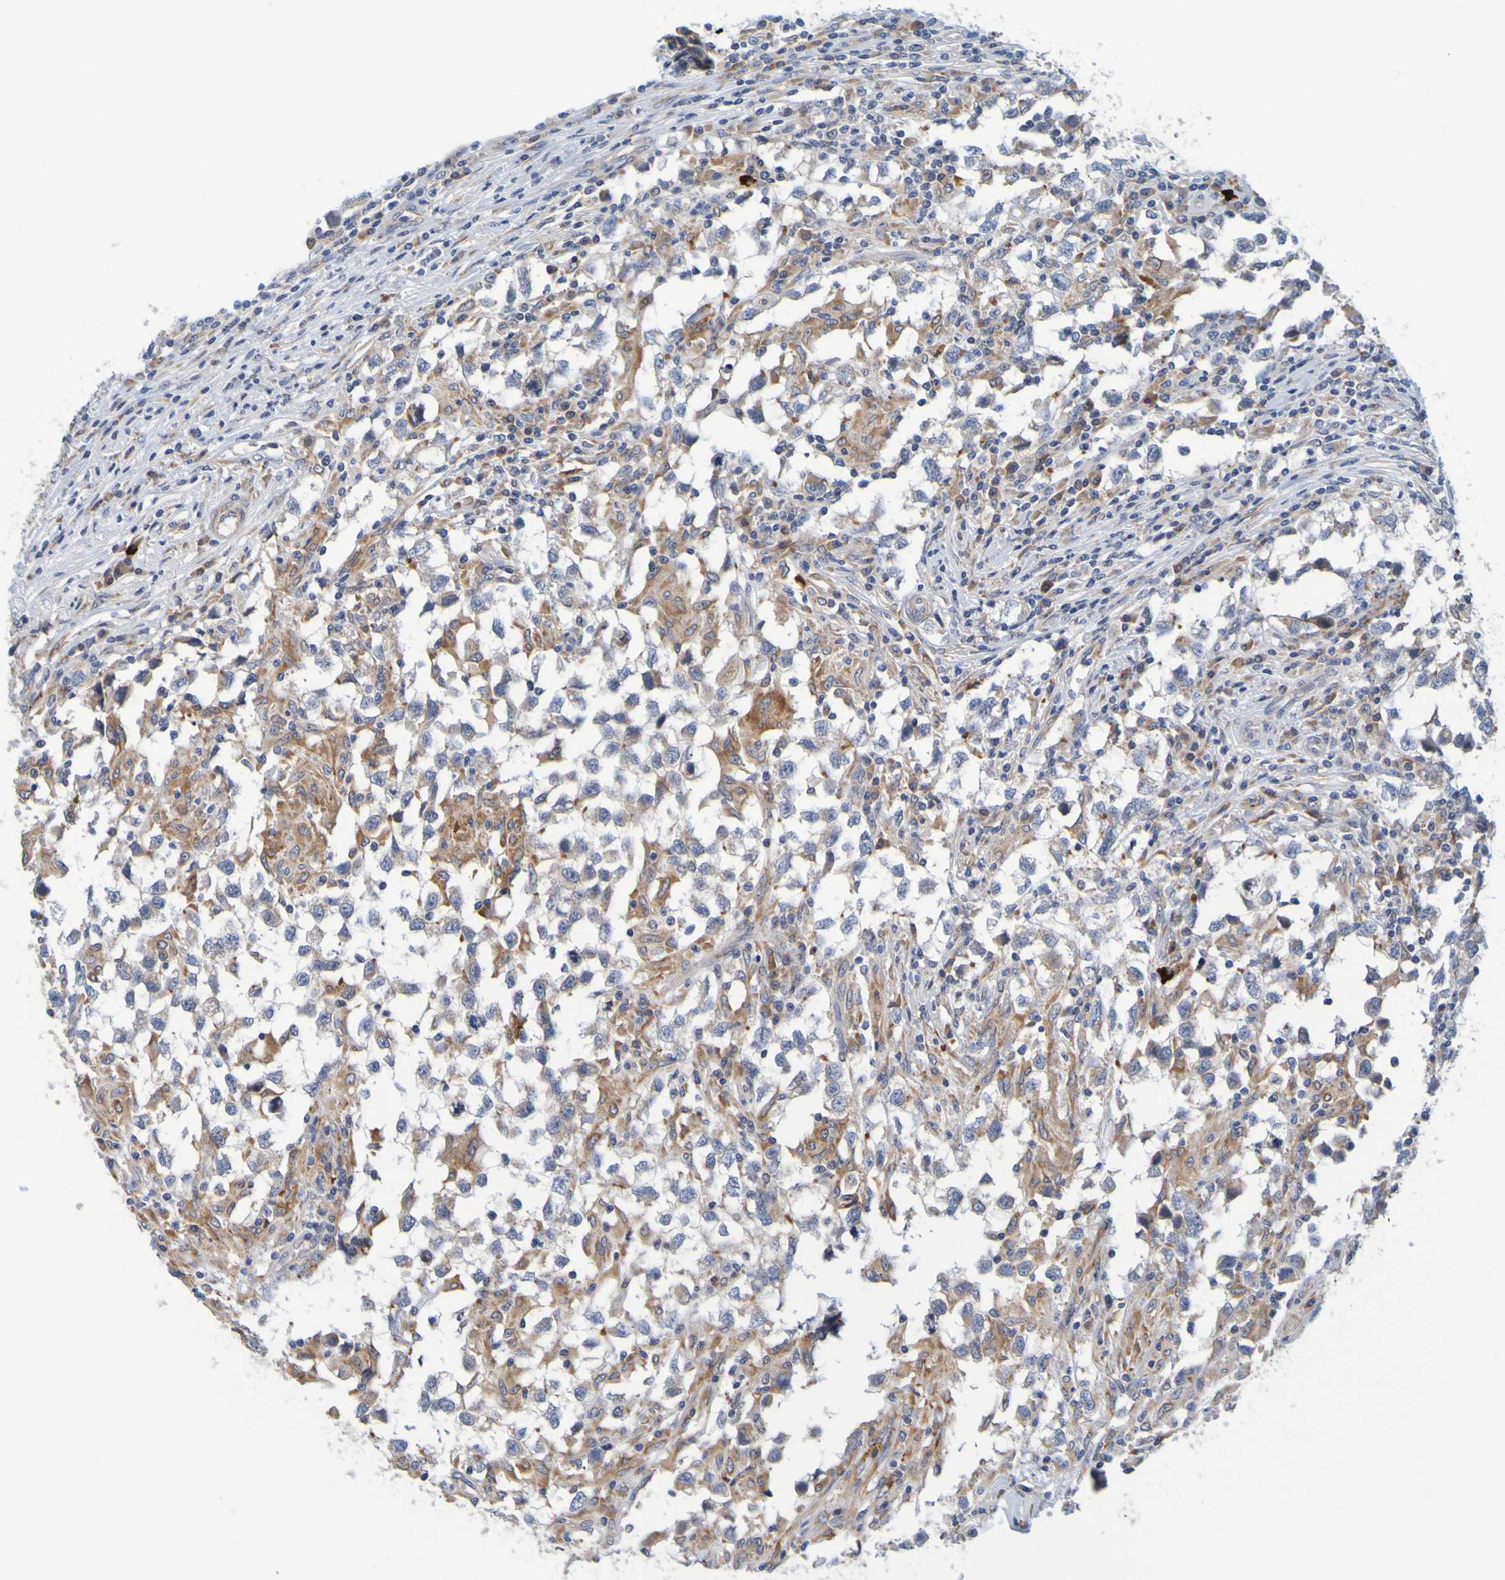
{"staining": {"intensity": "weak", "quantity": ">75%", "location": "cytoplasmic/membranous"}, "tissue": "testis cancer", "cell_type": "Tumor cells", "image_type": "cancer", "snomed": [{"axis": "morphology", "description": "Carcinoma, Embryonal, NOS"}, {"axis": "topography", "description": "Testis"}], "caption": "Human embryonal carcinoma (testis) stained for a protein (brown) shows weak cytoplasmic/membranous positive positivity in about >75% of tumor cells.", "gene": "SIL1", "patient": {"sex": "male", "age": 21}}